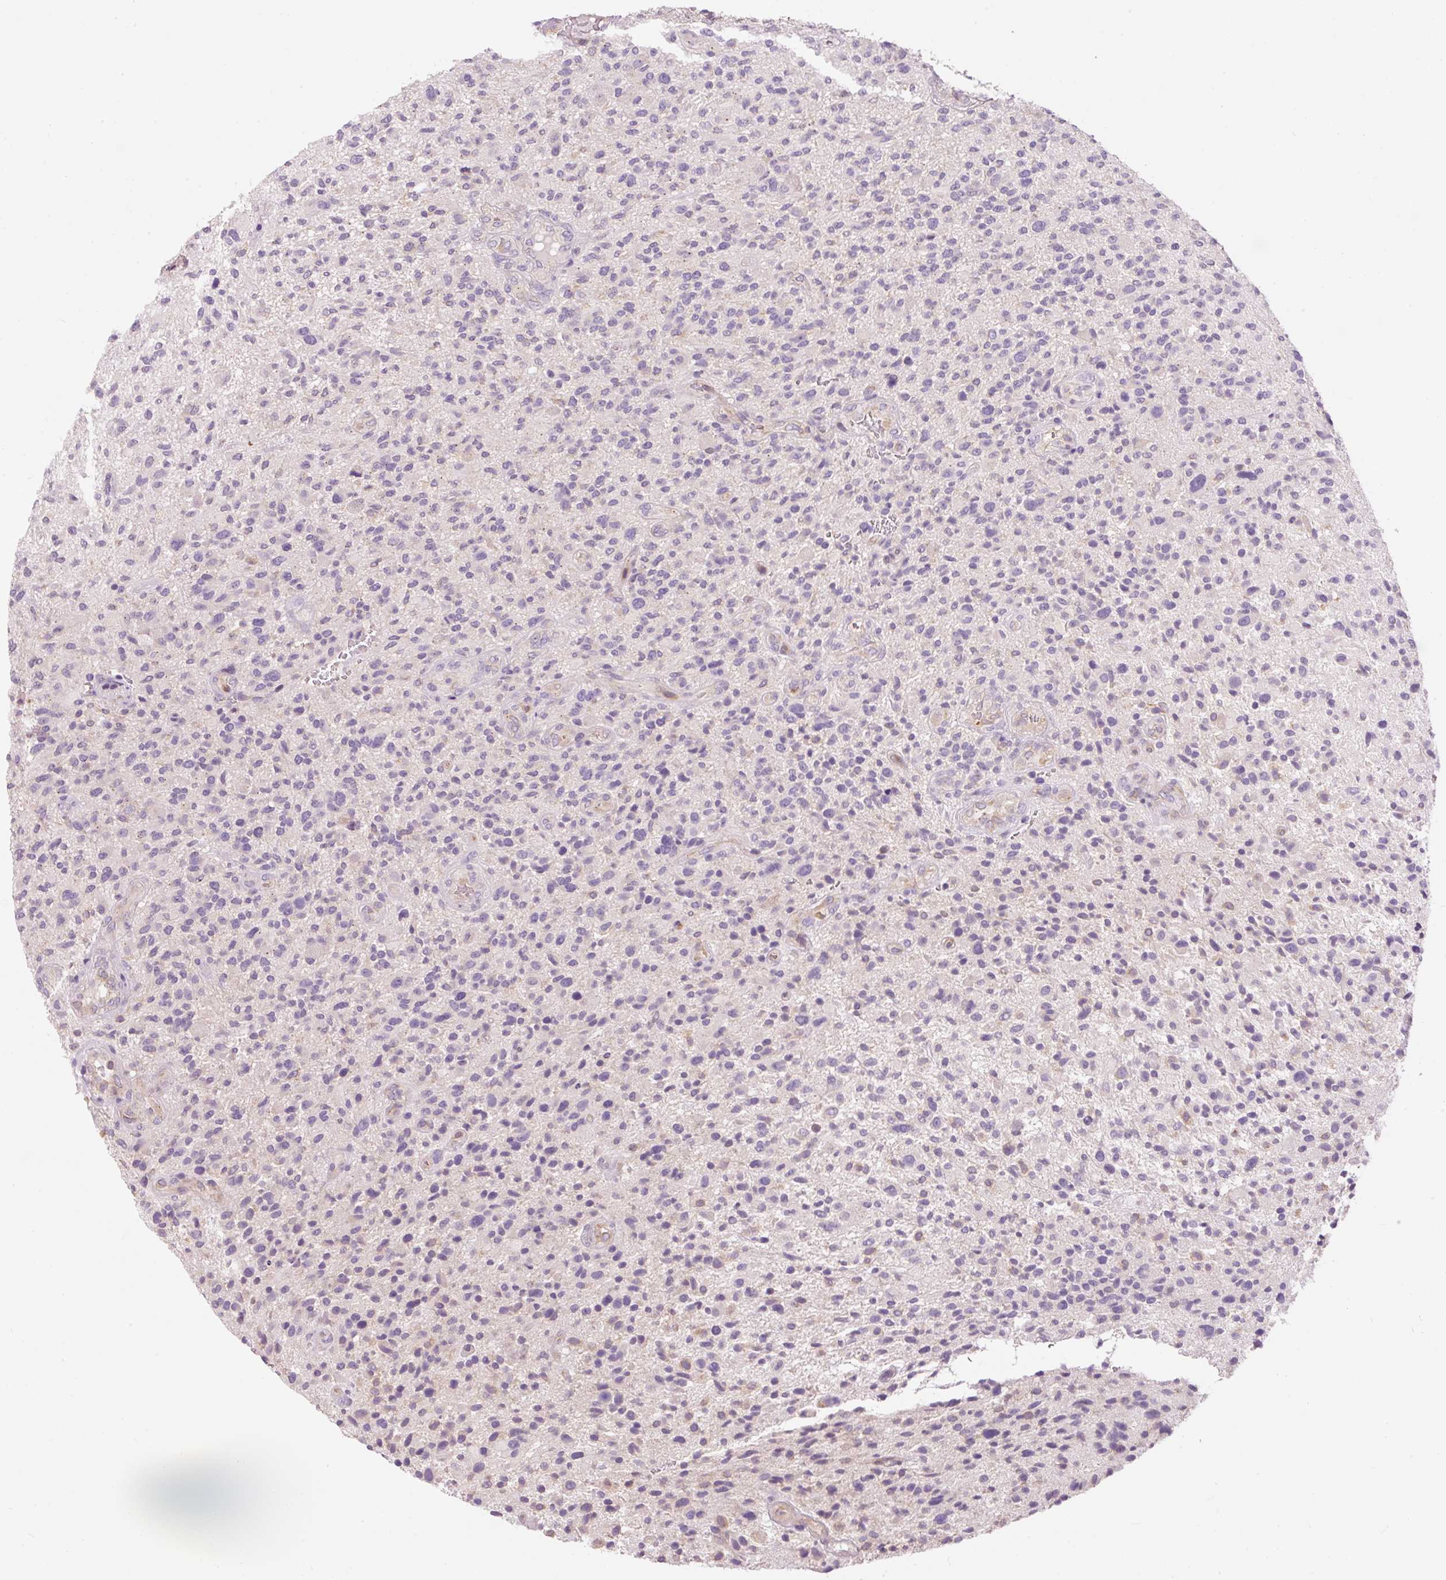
{"staining": {"intensity": "negative", "quantity": "none", "location": "none"}, "tissue": "glioma", "cell_type": "Tumor cells", "image_type": "cancer", "snomed": [{"axis": "morphology", "description": "Glioma, malignant, High grade"}, {"axis": "topography", "description": "Brain"}], "caption": "An IHC micrograph of malignant glioma (high-grade) is shown. There is no staining in tumor cells of malignant glioma (high-grade).", "gene": "PNPLA5", "patient": {"sex": "male", "age": 47}}